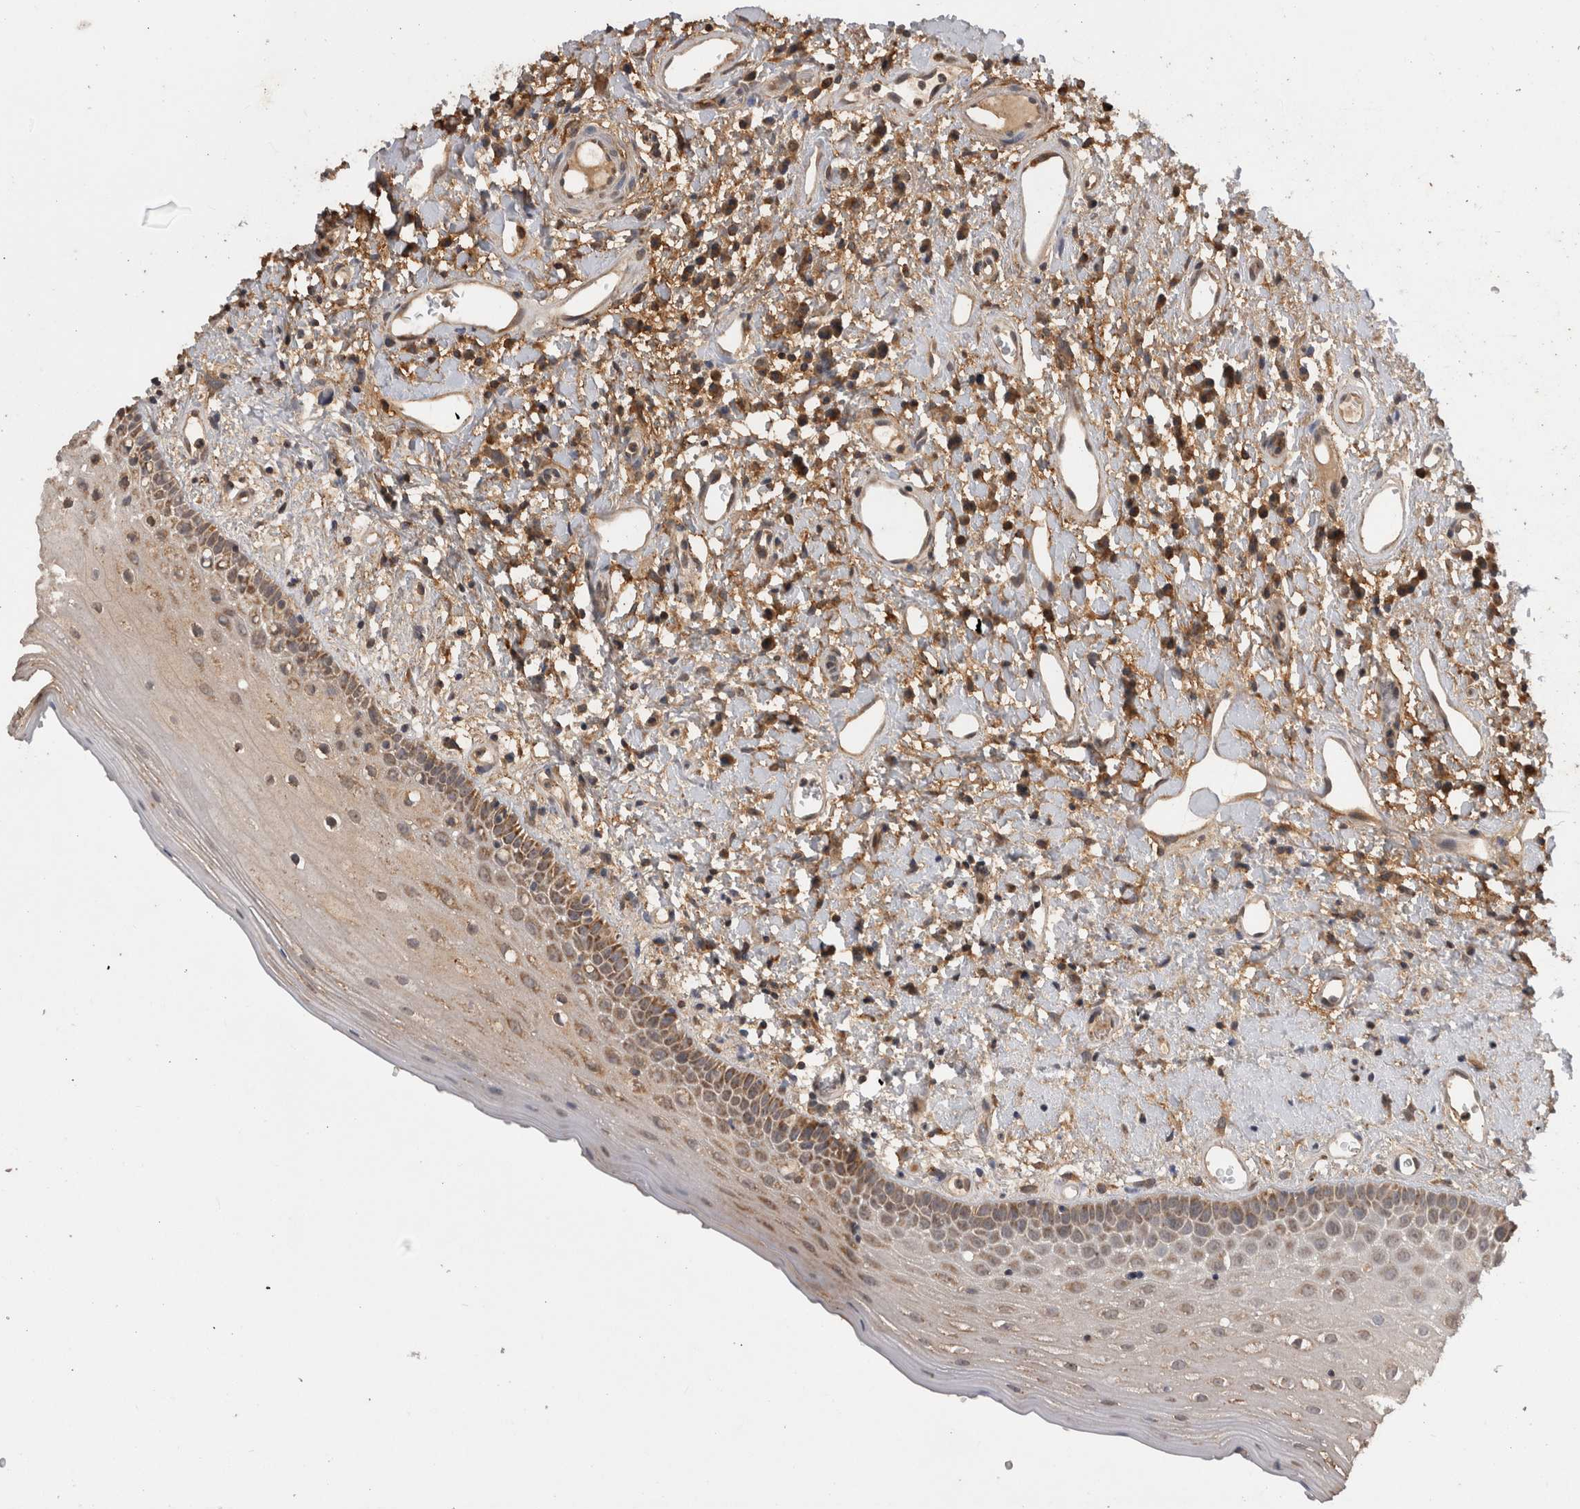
{"staining": {"intensity": "weak", "quantity": "25%-75%", "location": "cytoplasmic/membranous"}, "tissue": "oral mucosa", "cell_type": "Squamous epithelial cells", "image_type": "normal", "snomed": [{"axis": "morphology", "description": "Normal tissue, NOS"}, {"axis": "topography", "description": "Oral tissue"}], "caption": "IHC staining of benign oral mucosa, which reveals low levels of weak cytoplasmic/membranous staining in about 25%-75% of squamous epithelial cells indicating weak cytoplasmic/membranous protein staining. The staining was performed using DAB (3,3'-diaminobenzidine) (brown) for protein detection and nuclei were counterstained in hematoxylin (blue).", "gene": "PREP", "patient": {"sex": "female", "age": 76}}